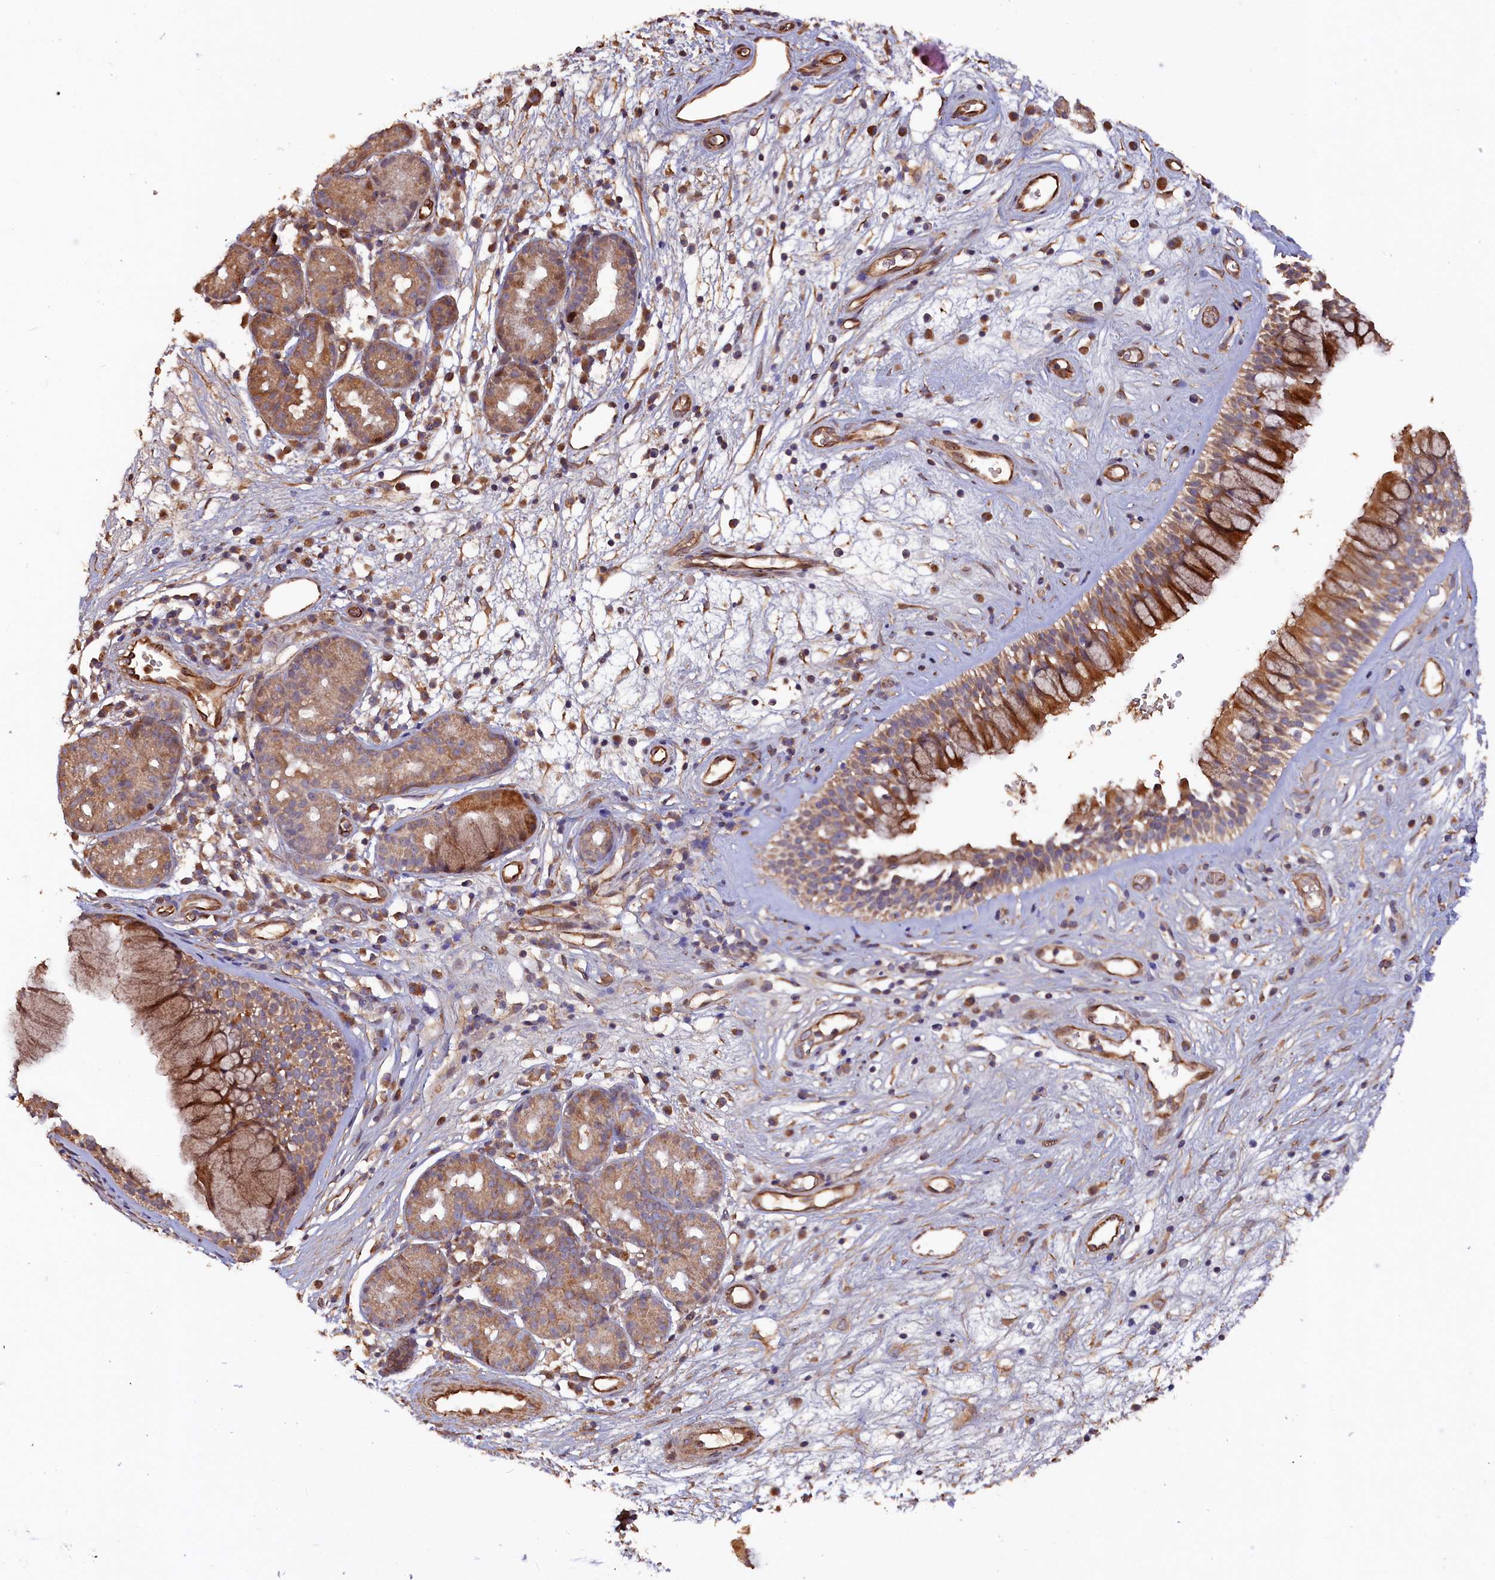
{"staining": {"intensity": "moderate", "quantity": ">75%", "location": "cytoplasmic/membranous"}, "tissue": "nasopharynx", "cell_type": "Respiratory epithelial cells", "image_type": "normal", "snomed": [{"axis": "morphology", "description": "Normal tissue, NOS"}, {"axis": "topography", "description": "Nasopharynx"}], "caption": "Approximately >75% of respiratory epithelial cells in unremarkable nasopharynx reveal moderate cytoplasmic/membranous protein staining as visualized by brown immunohistochemical staining.", "gene": "GREB1L", "patient": {"sex": "male", "age": 32}}